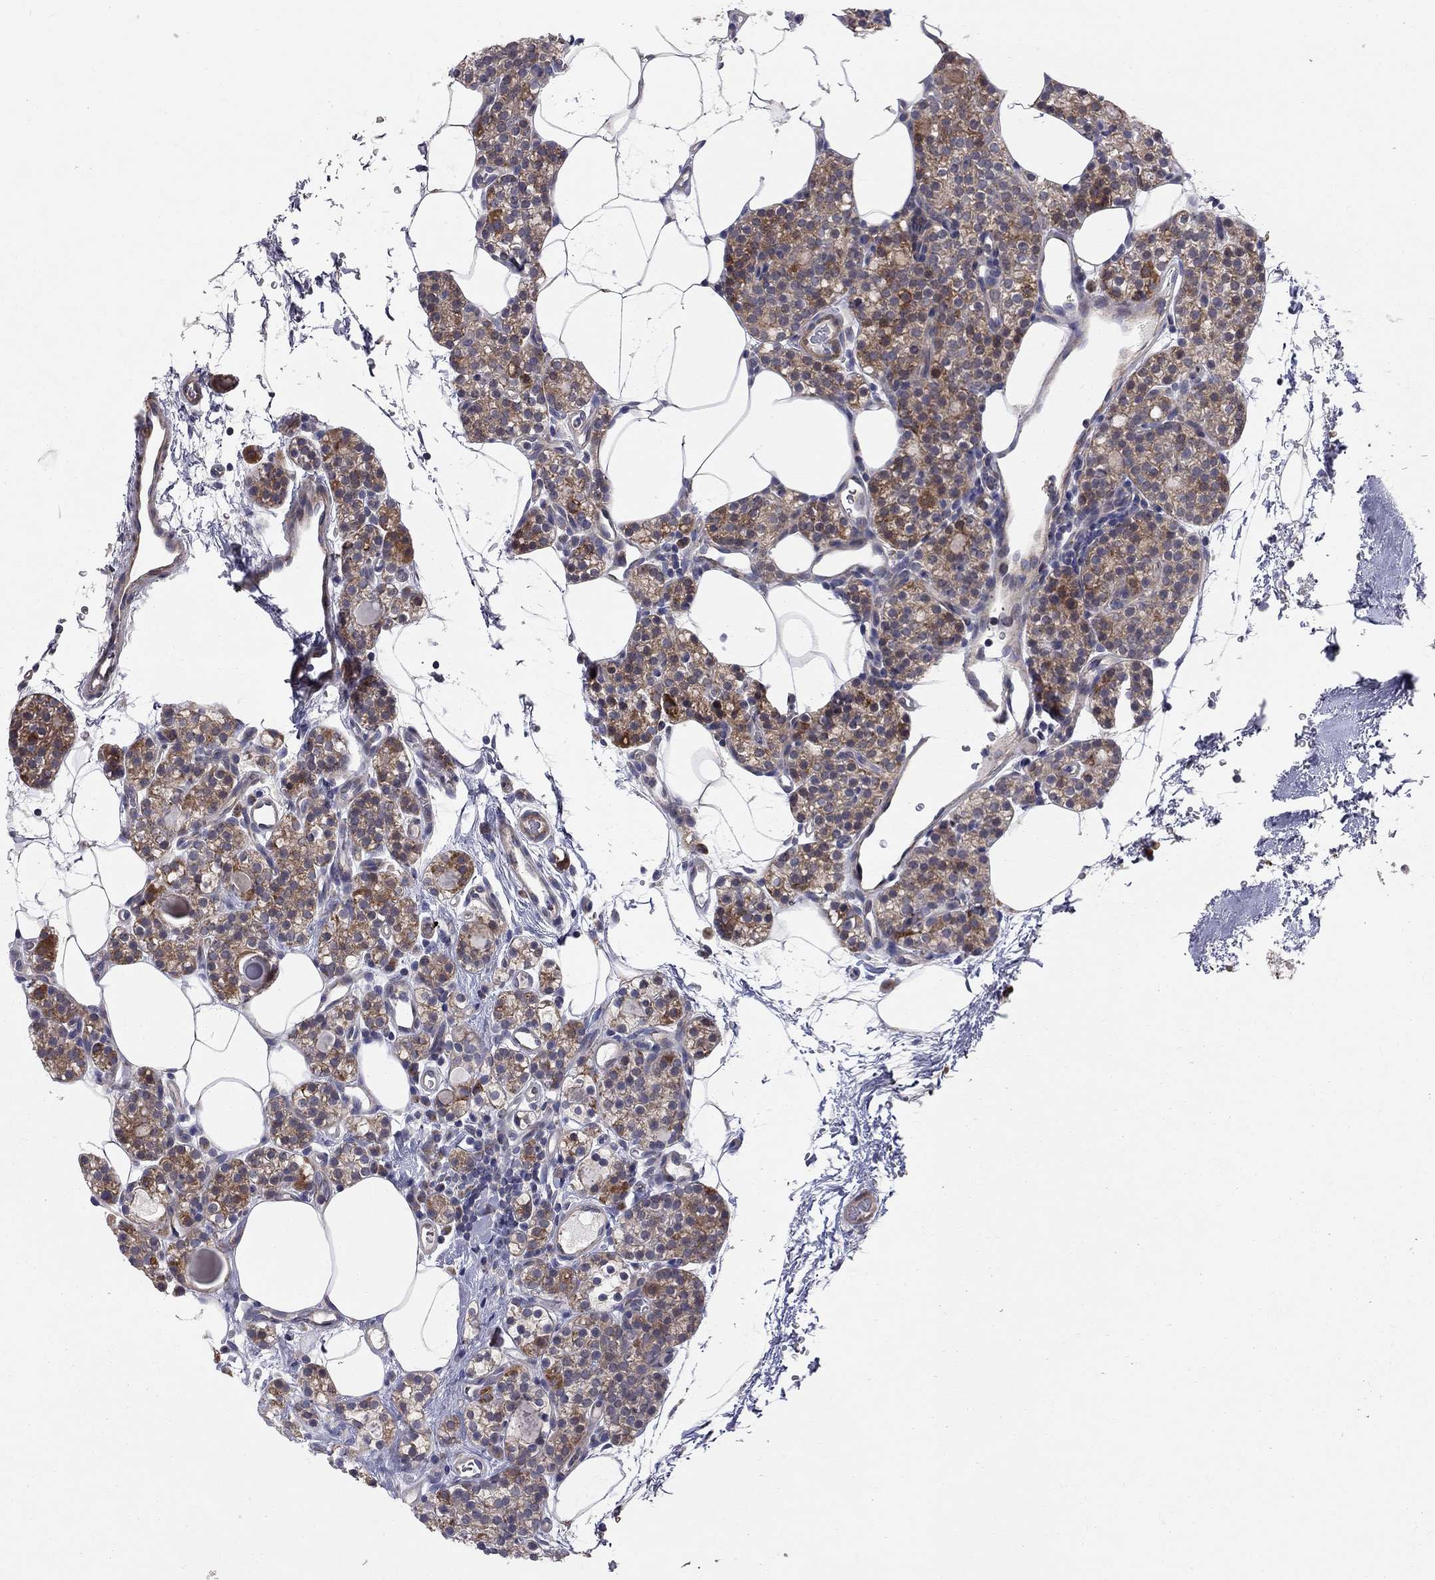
{"staining": {"intensity": "strong", "quantity": "<25%", "location": "cytoplasmic/membranous"}, "tissue": "parathyroid gland", "cell_type": "Glandular cells", "image_type": "normal", "snomed": [{"axis": "morphology", "description": "Normal tissue, NOS"}, {"axis": "topography", "description": "Parathyroid gland"}], "caption": "About <25% of glandular cells in normal parathyroid gland demonstrate strong cytoplasmic/membranous protein expression as visualized by brown immunohistochemical staining.", "gene": "KANSL1L", "patient": {"sex": "female", "age": 67}}